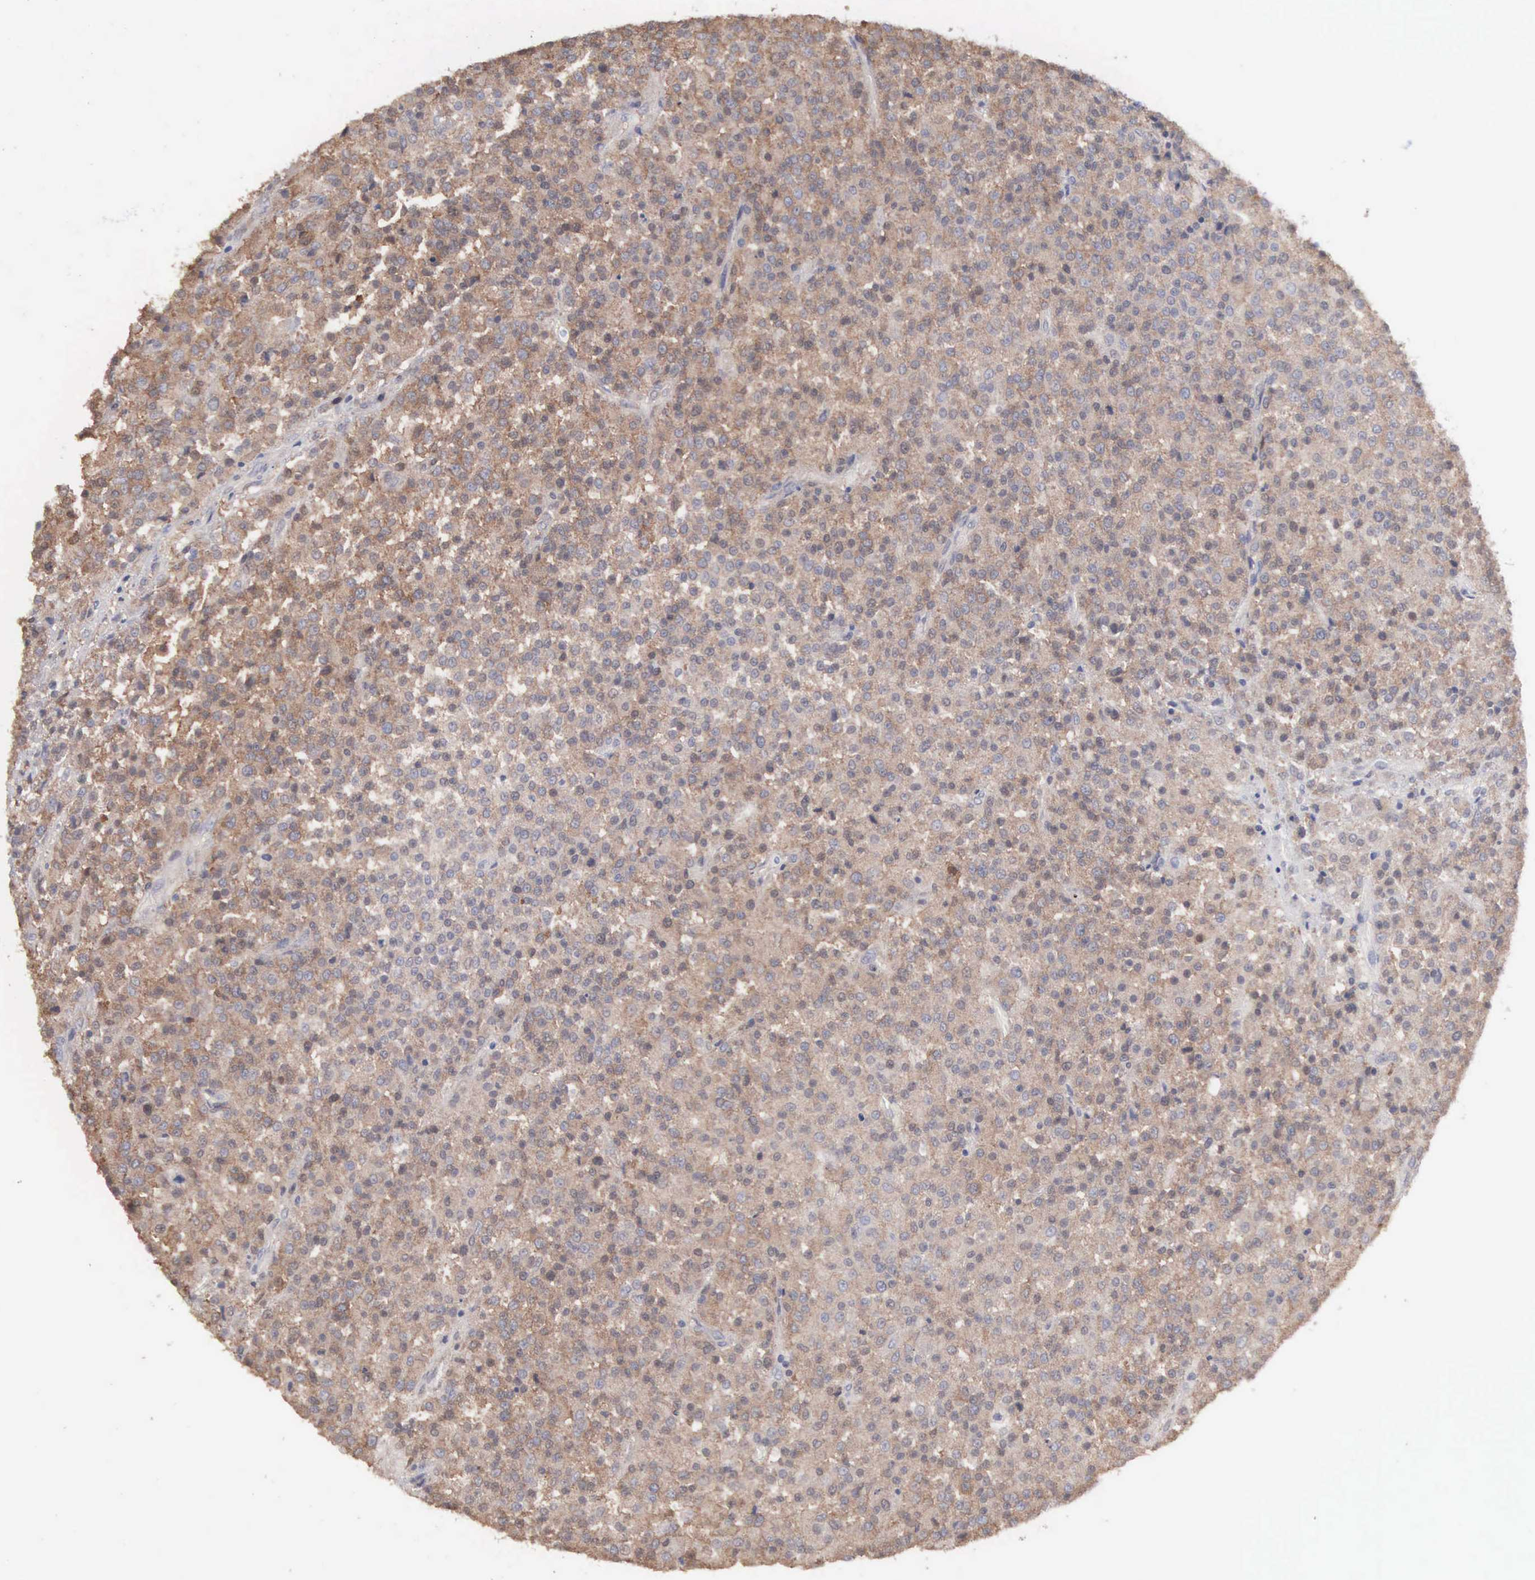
{"staining": {"intensity": "moderate", "quantity": ">75%", "location": "cytoplasmic/membranous"}, "tissue": "testis cancer", "cell_type": "Tumor cells", "image_type": "cancer", "snomed": [{"axis": "morphology", "description": "Seminoma, NOS"}, {"axis": "topography", "description": "Testis"}], "caption": "Moderate cytoplasmic/membranous protein expression is present in about >75% of tumor cells in testis cancer. (brown staining indicates protein expression, while blue staining denotes nuclei).", "gene": "MTHFD1", "patient": {"sex": "male", "age": 59}}